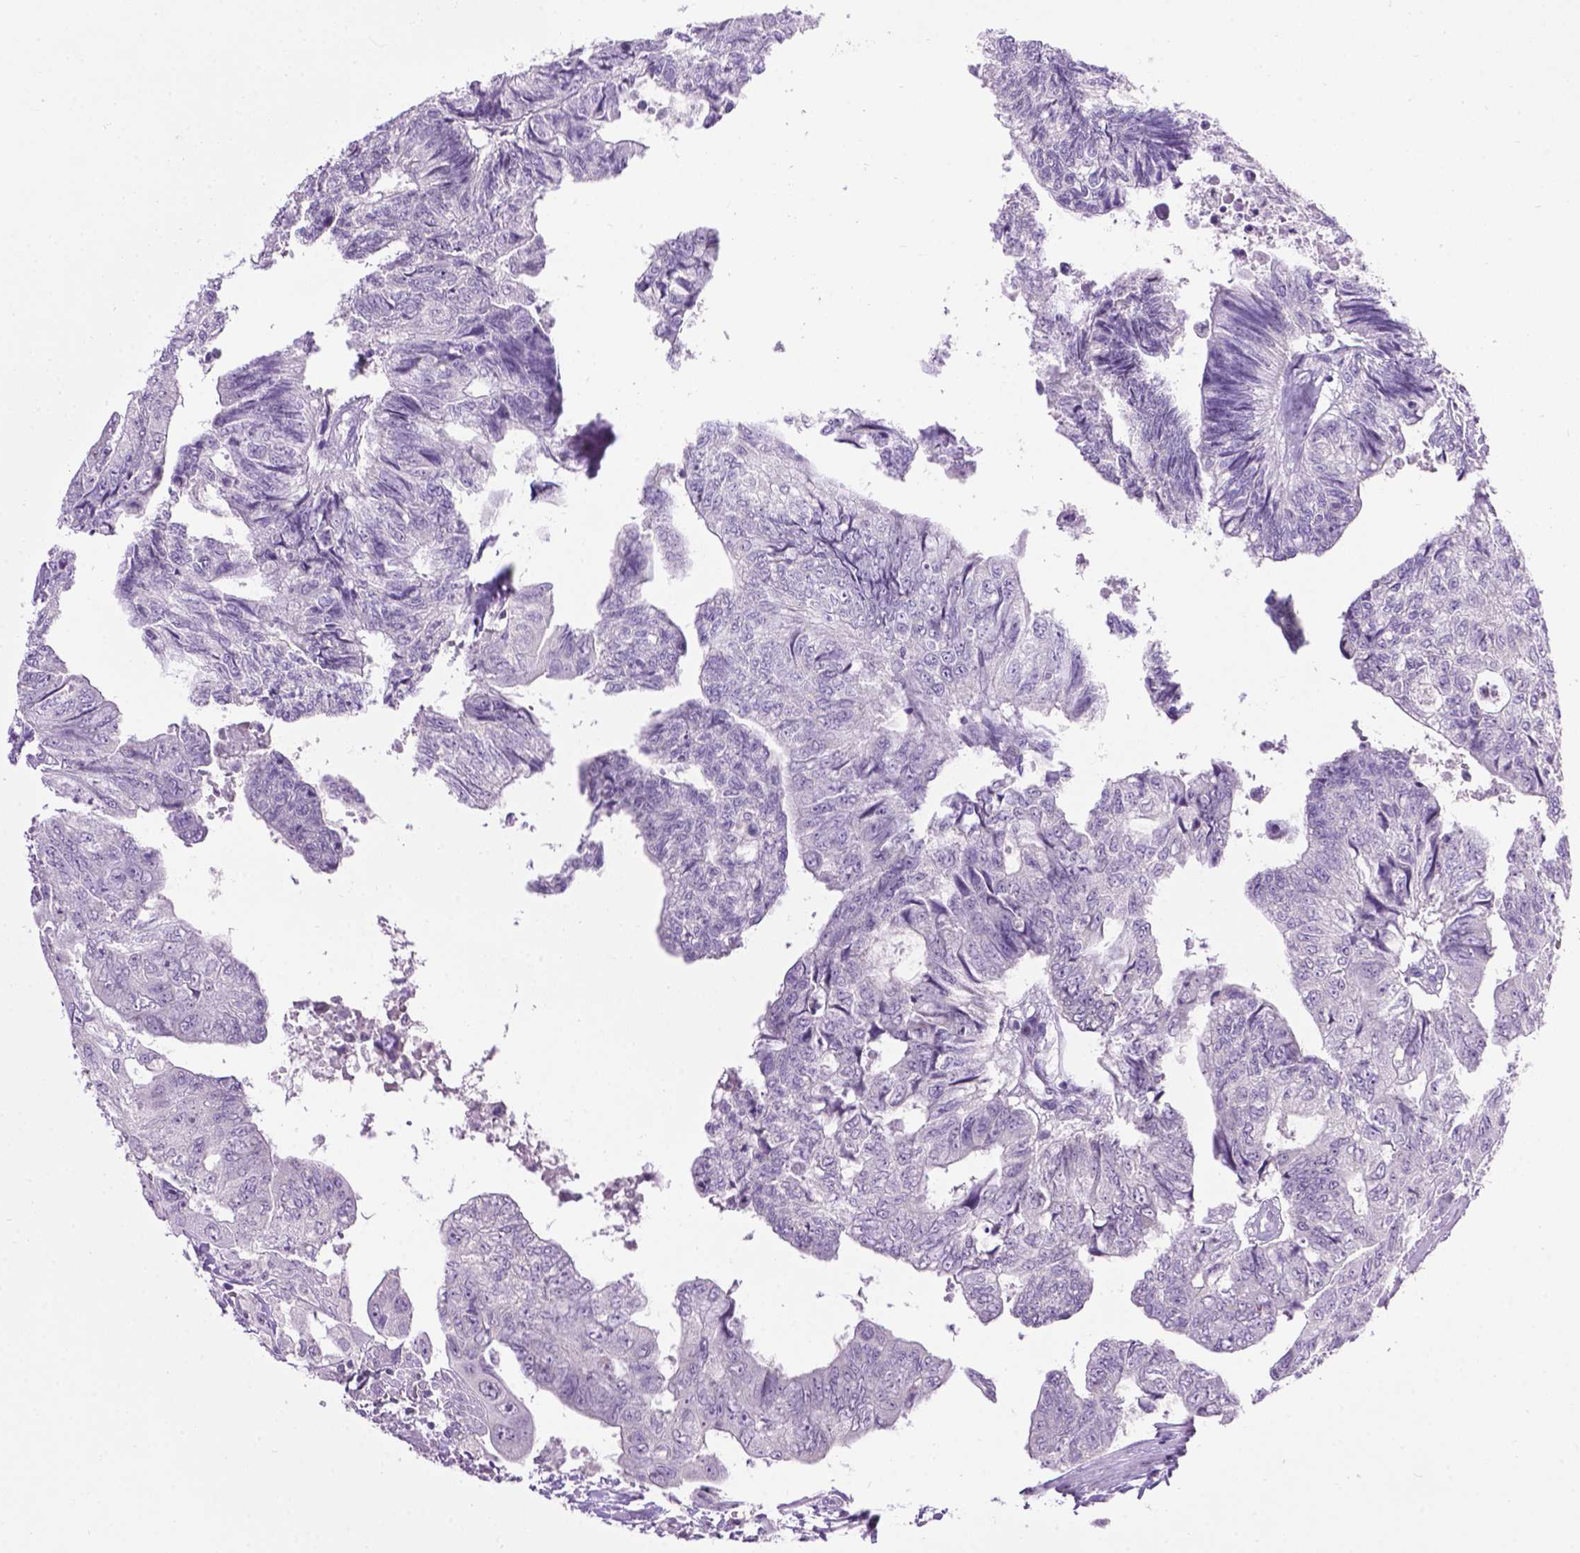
{"staining": {"intensity": "negative", "quantity": "none", "location": "none"}, "tissue": "colorectal cancer", "cell_type": "Tumor cells", "image_type": "cancer", "snomed": [{"axis": "morphology", "description": "Adenocarcinoma, NOS"}, {"axis": "topography", "description": "Colon"}], "caption": "Photomicrograph shows no protein staining in tumor cells of colorectal adenocarcinoma tissue.", "gene": "TH", "patient": {"sex": "male", "age": 57}}